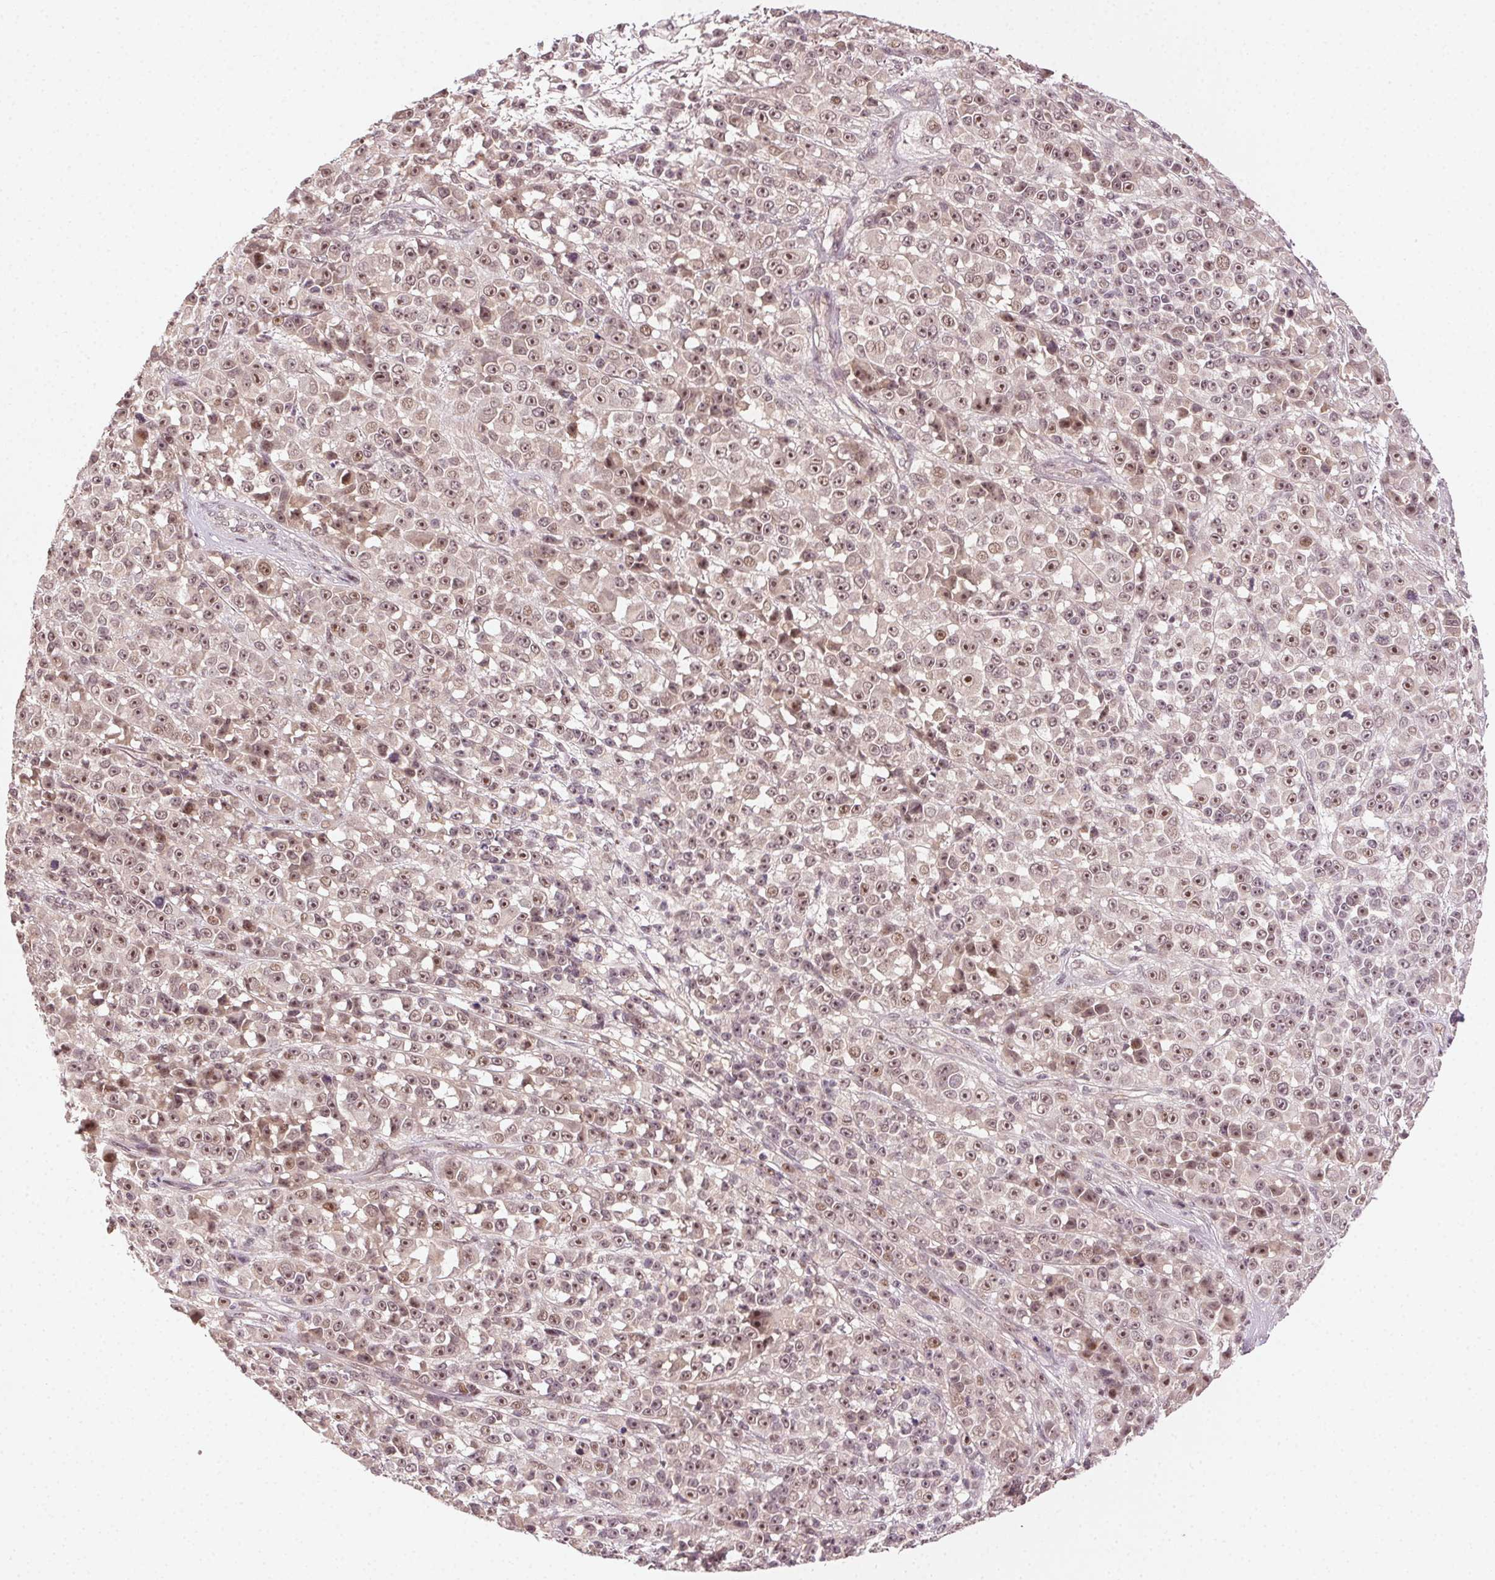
{"staining": {"intensity": "moderate", "quantity": ">75%", "location": "nuclear"}, "tissue": "melanoma", "cell_type": "Tumor cells", "image_type": "cancer", "snomed": [{"axis": "morphology", "description": "Malignant melanoma, NOS"}, {"axis": "topography", "description": "Skin"}, {"axis": "topography", "description": "Skin of back"}], "caption": "Immunohistochemical staining of human malignant melanoma exhibits medium levels of moderate nuclear staining in about >75% of tumor cells.", "gene": "TUB", "patient": {"sex": "male", "age": 91}}